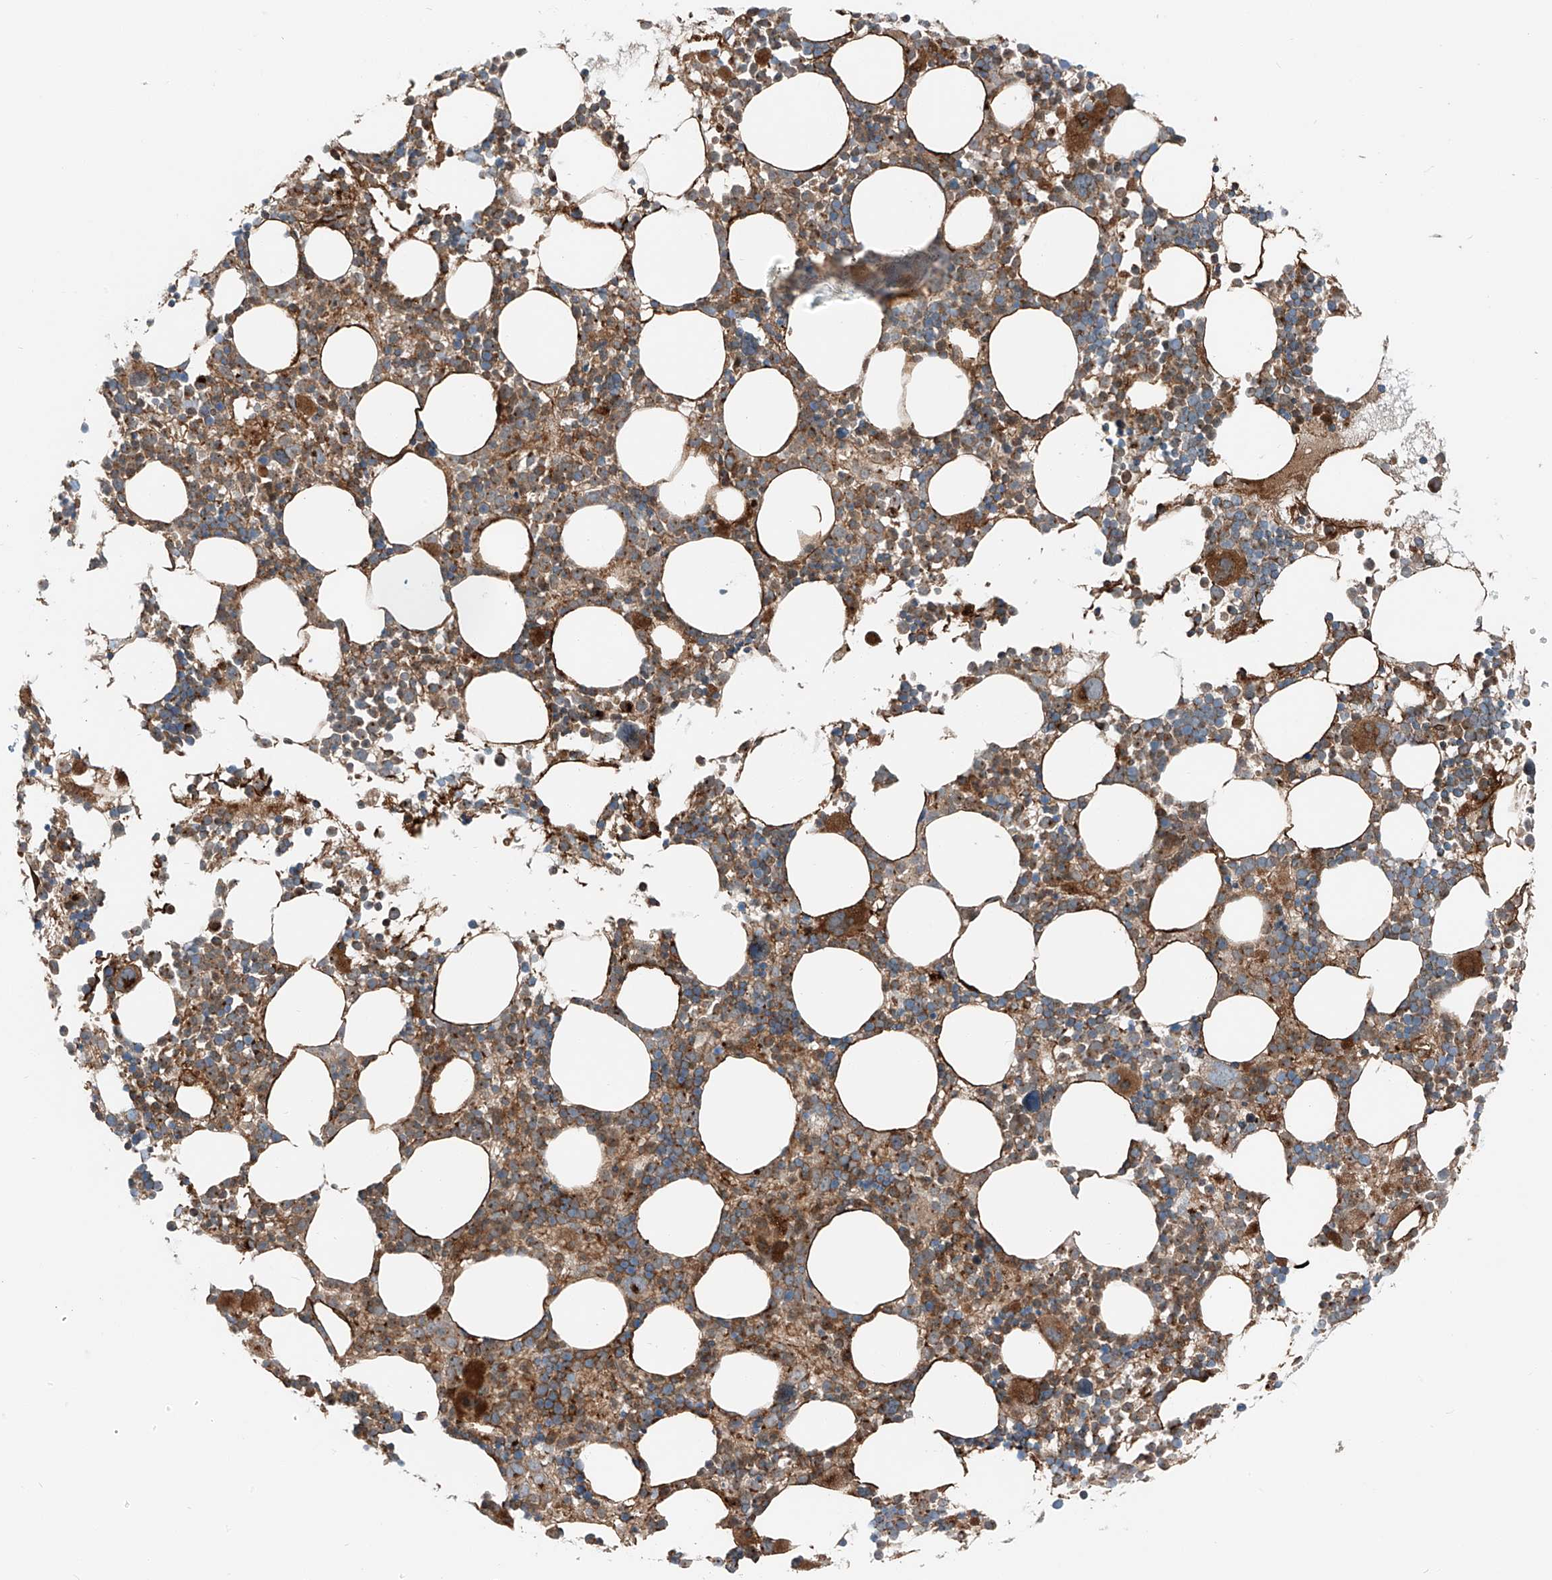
{"staining": {"intensity": "moderate", "quantity": "25%-75%", "location": "cytoplasmic/membranous"}, "tissue": "bone marrow", "cell_type": "Hematopoietic cells", "image_type": "normal", "snomed": [{"axis": "morphology", "description": "Normal tissue, NOS"}, {"axis": "topography", "description": "Bone marrow"}], "caption": "Human bone marrow stained with a brown dye demonstrates moderate cytoplasmic/membranous positive staining in about 25%-75% of hematopoietic cells.", "gene": "USP48", "patient": {"sex": "female", "age": 62}}